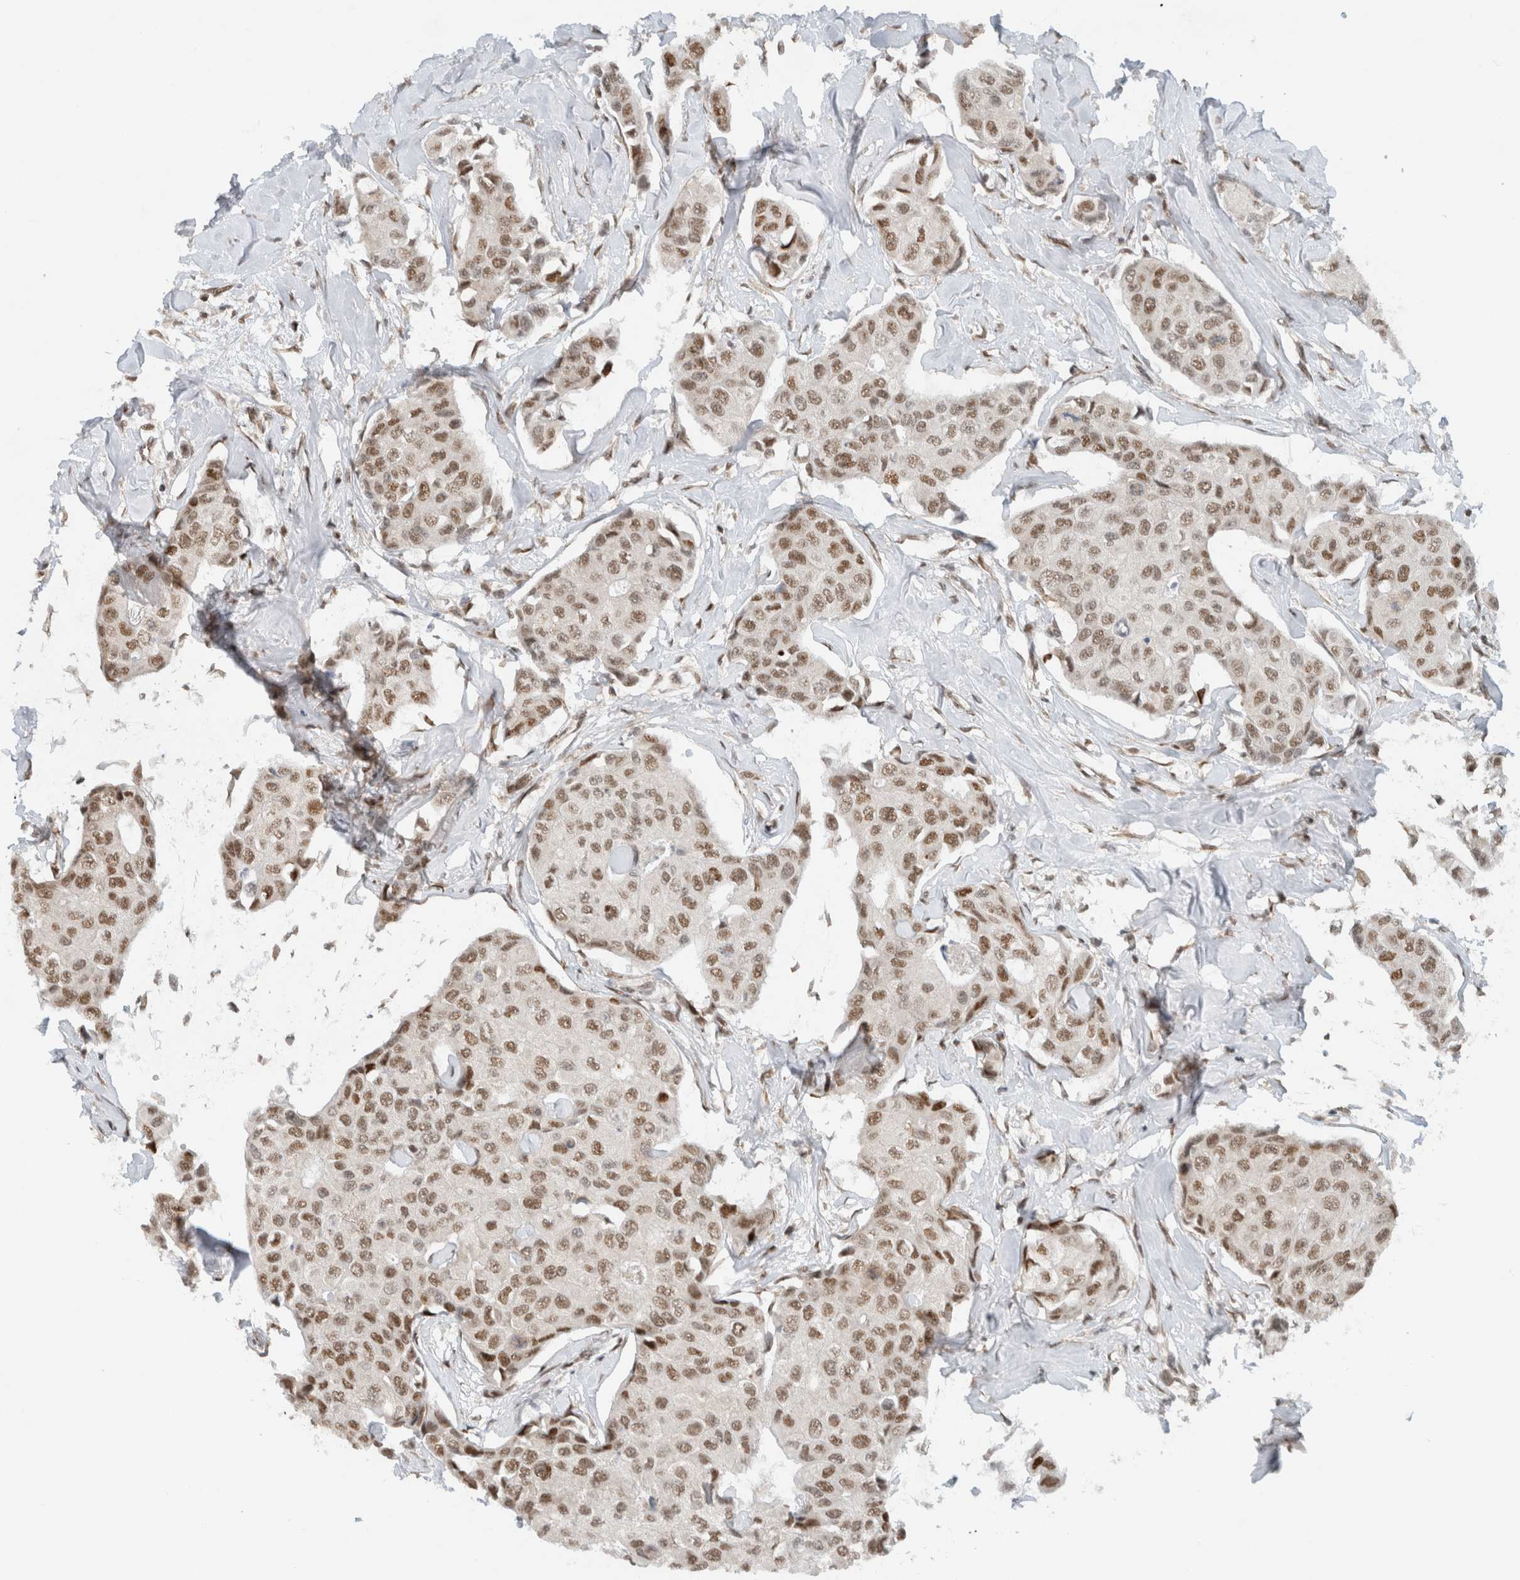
{"staining": {"intensity": "moderate", "quantity": ">75%", "location": "nuclear"}, "tissue": "breast cancer", "cell_type": "Tumor cells", "image_type": "cancer", "snomed": [{"axis": "morphology", "description": "Duct carcinoma"}, {"axis": "topography", "description": "Breast"}], "caption": "DAB immunohistochemical staining of human breast cancer (infiltrating ductal carcinoma) shows moderate nuclear protein positivity in about >75% of tumor cells. The protein of interest is shown in brown color, while the nuclei are stained blue.", "gene": "HNRNPR", "patient": {"sex": "female", "age": 80}}